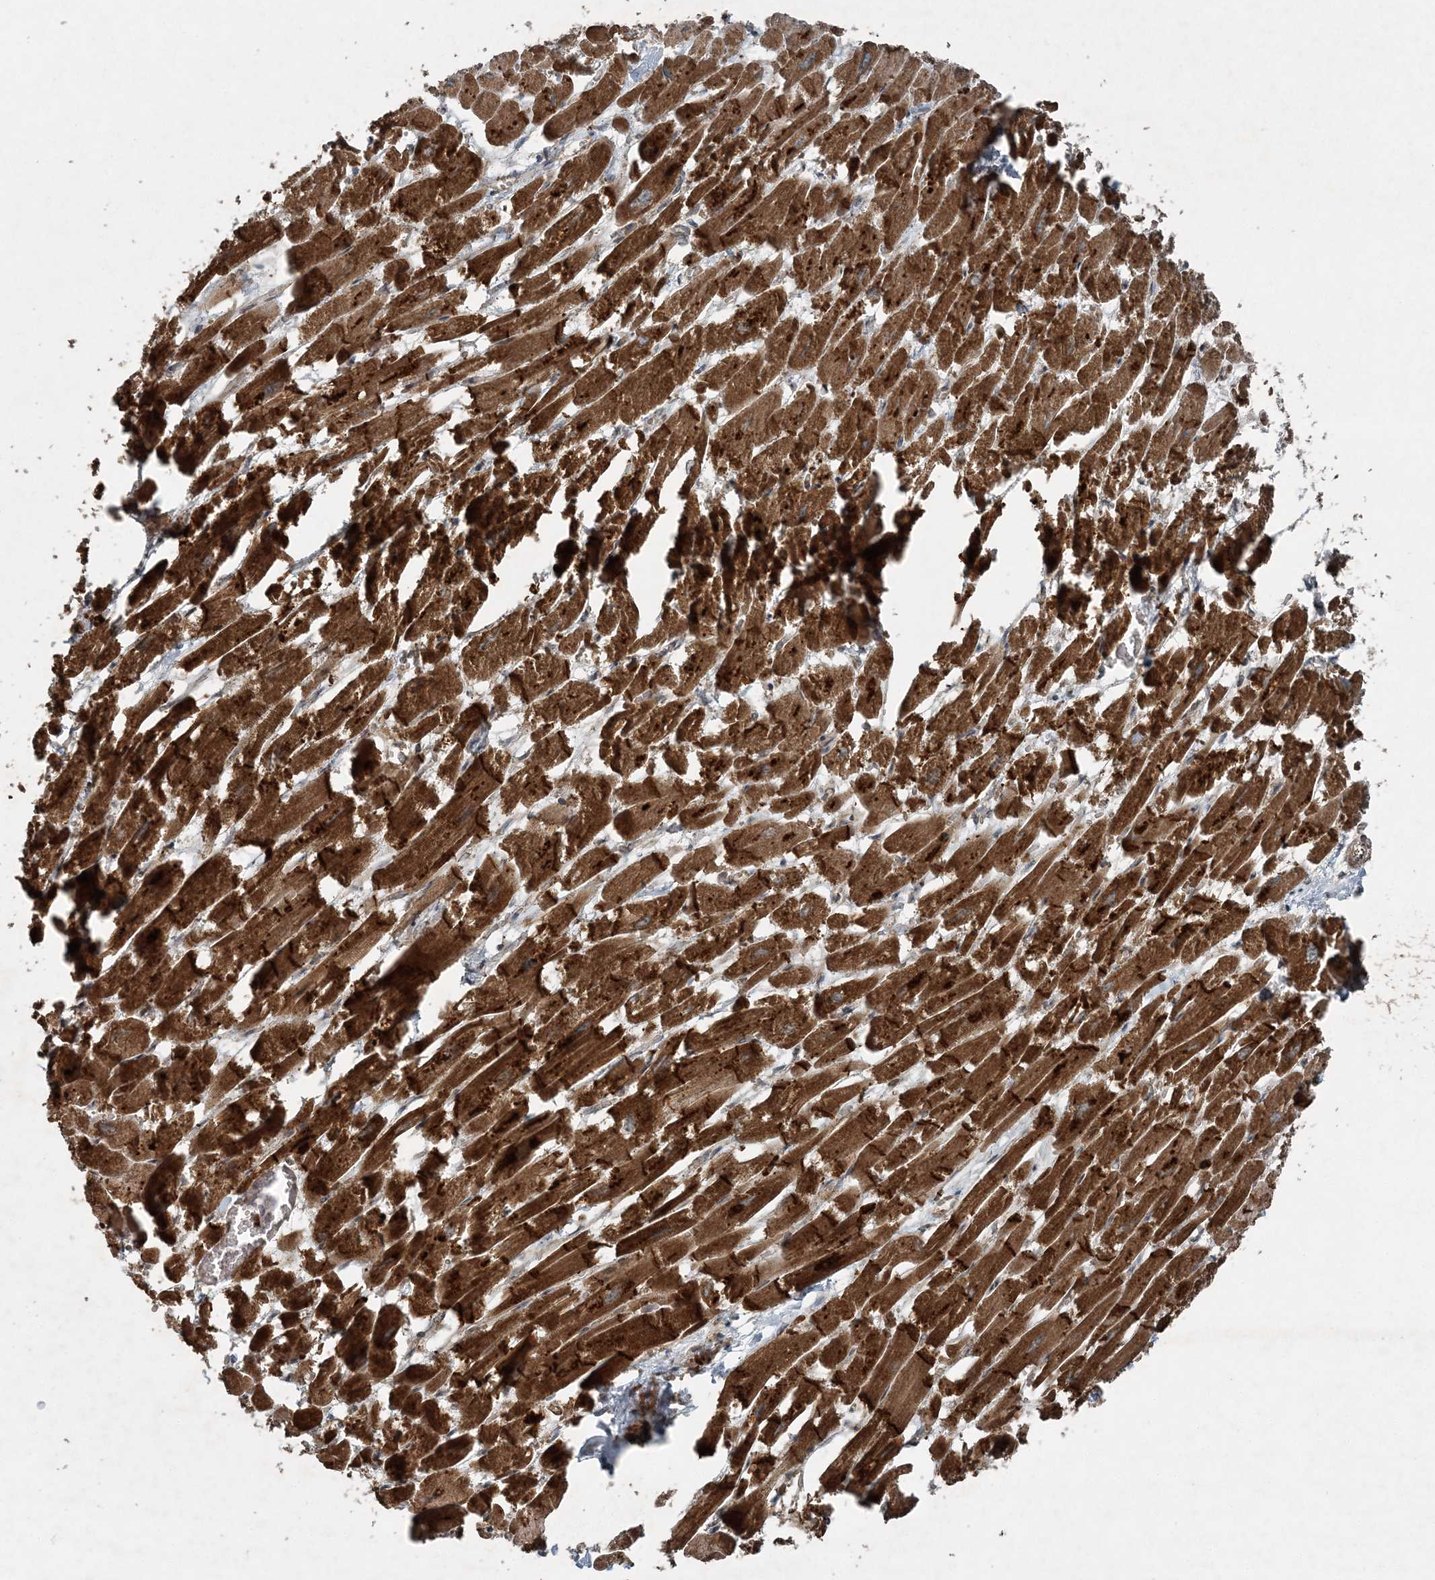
{"staining": {"intensity": "strong", "quantity": ">75%", "location": "cytoplasmic/membranous"}, "tissue": "heart muscle", "cell_type": "Cardiomyocytes", "image_type": "normal", "snomed": [{"axis": "morphology", "description": "Normal tissue, NOS"}, {"axis": "topography", "description": "Heart"}], "caption": "This histopathology image displays immunohistochemistry staining of normal heart muscle, with high strong cytoplasmic/membranous positivity in about >75% of cardiomyocytes.", "gene": "COPS7B", "patient": {"sex": "male", "age": 54}}